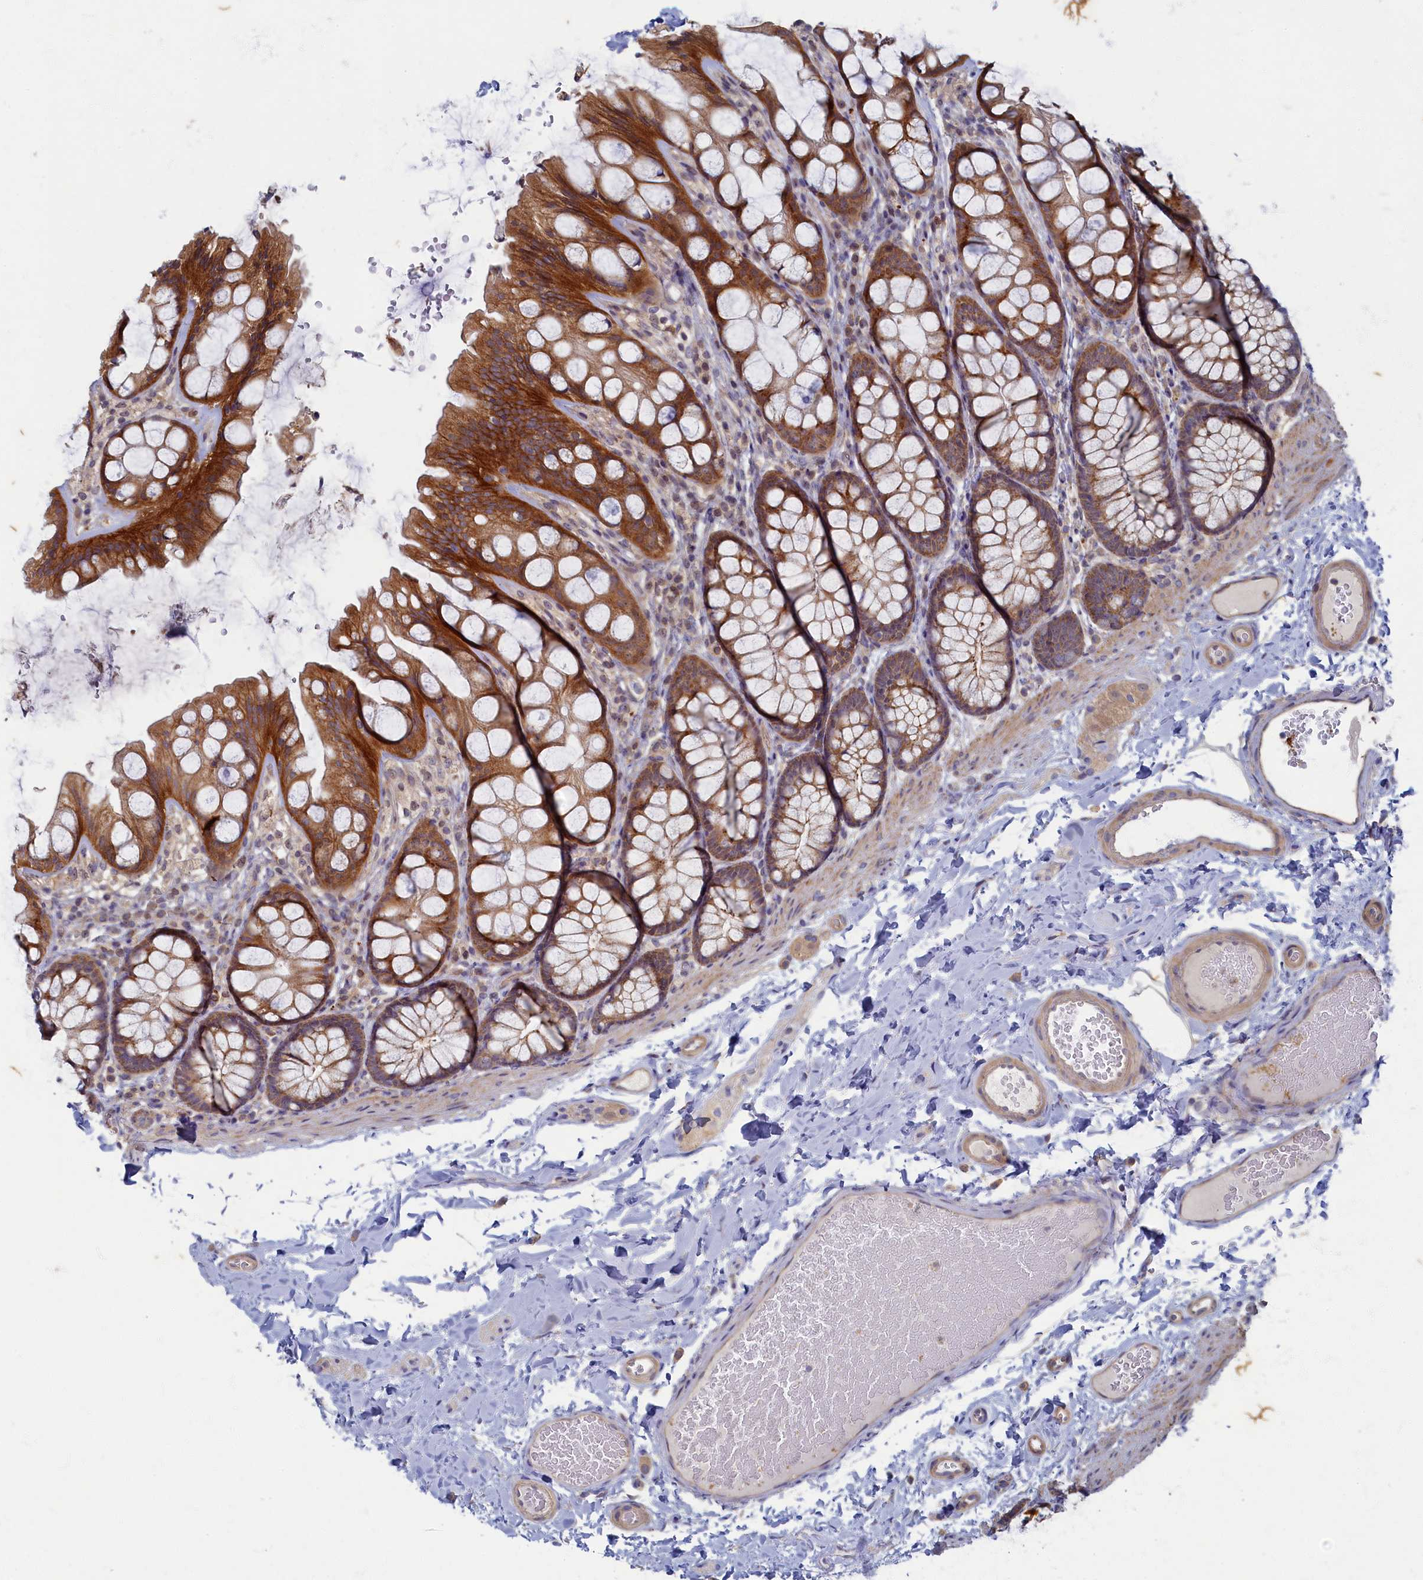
{"staining": {"intensity": "weak", "quantity": ">75%", "location": "cytoplasmic/membranous"}, "tissue": "colon", "cell_type": "Endothelial cells", "image_type": "normal", "snomed": [{"axis": "morphology", "description": "Normal tissue, NOS"}, {"axis": "topography", "description": "Colon"}], "caption": "DAB (3,3'-diaminobenzidine) immunohistochemical staining of benign colon demonstrates weak cytoplasmic/membranous protein expression in approximately >75% of endothelial cells.", "gene": "WDR59", "patient": {"sex": "male", "age": 47}}